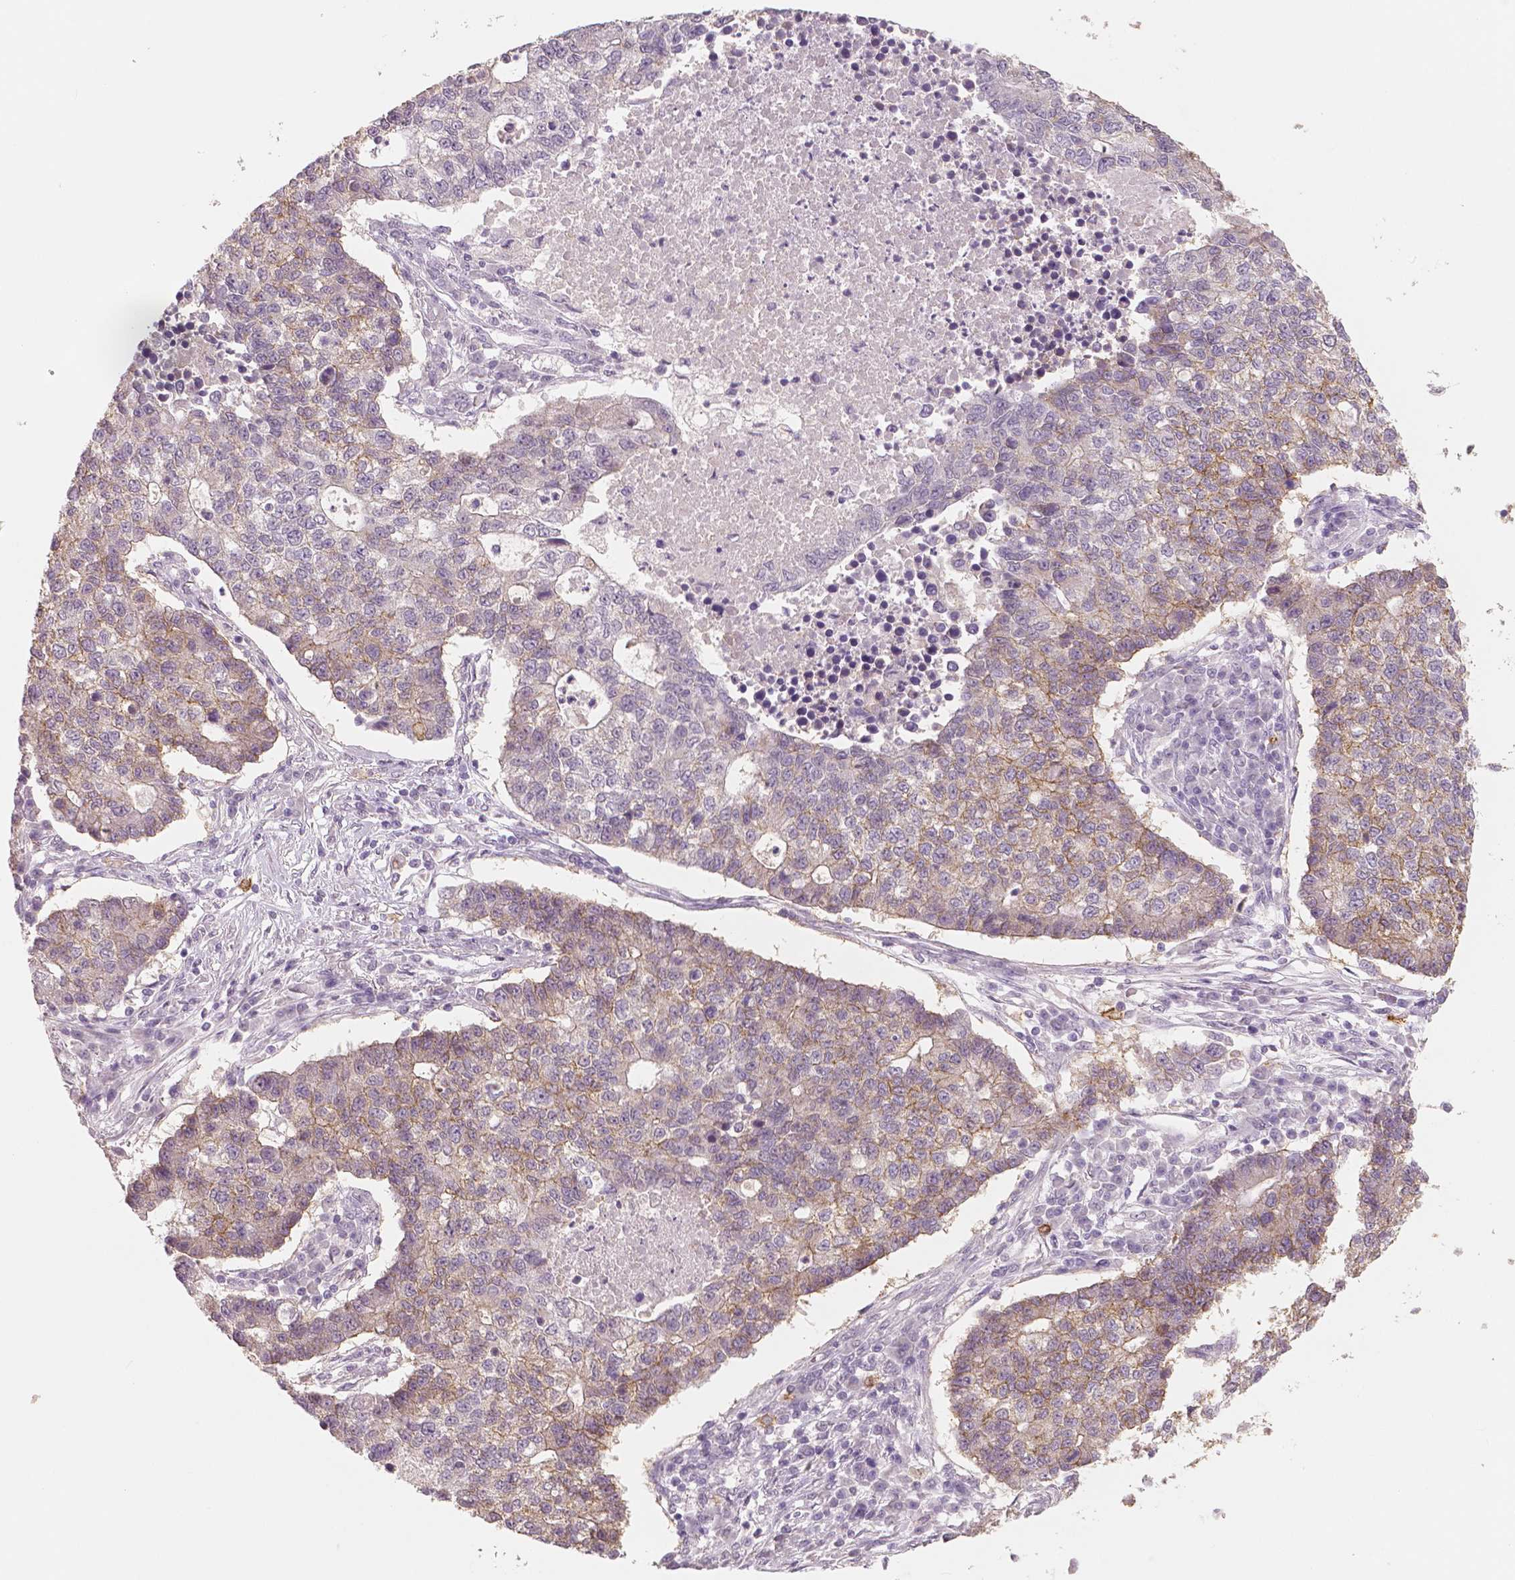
{"staining": {"intensity": "weak", "quantity": "<25%", "location": "cytoplasmic/membranous"}, "tissue": "lung cancer", "cell_type": "Tumor cells", "image_type": "cancer", "snomed": [{"axis": "morphology", "description": "Adenocarcinoma, NOS"}, {"axis": "topography", "description": "Lung"}], "caption": "Immunohistochemistry (IHC) image of neoplastic tissue: adenocarcinoma (lung) stained with DAB (3,3'-diaminobenzidine) shows no significant protein positivity in tumor cells. The staining is performed using DAB (3,3'-diaminobenzidine) brown chromogen with nuclei counter-stained in using hematoxylin.", "gene": "KIT", "patient": {"sex": "male", "age": 57}}